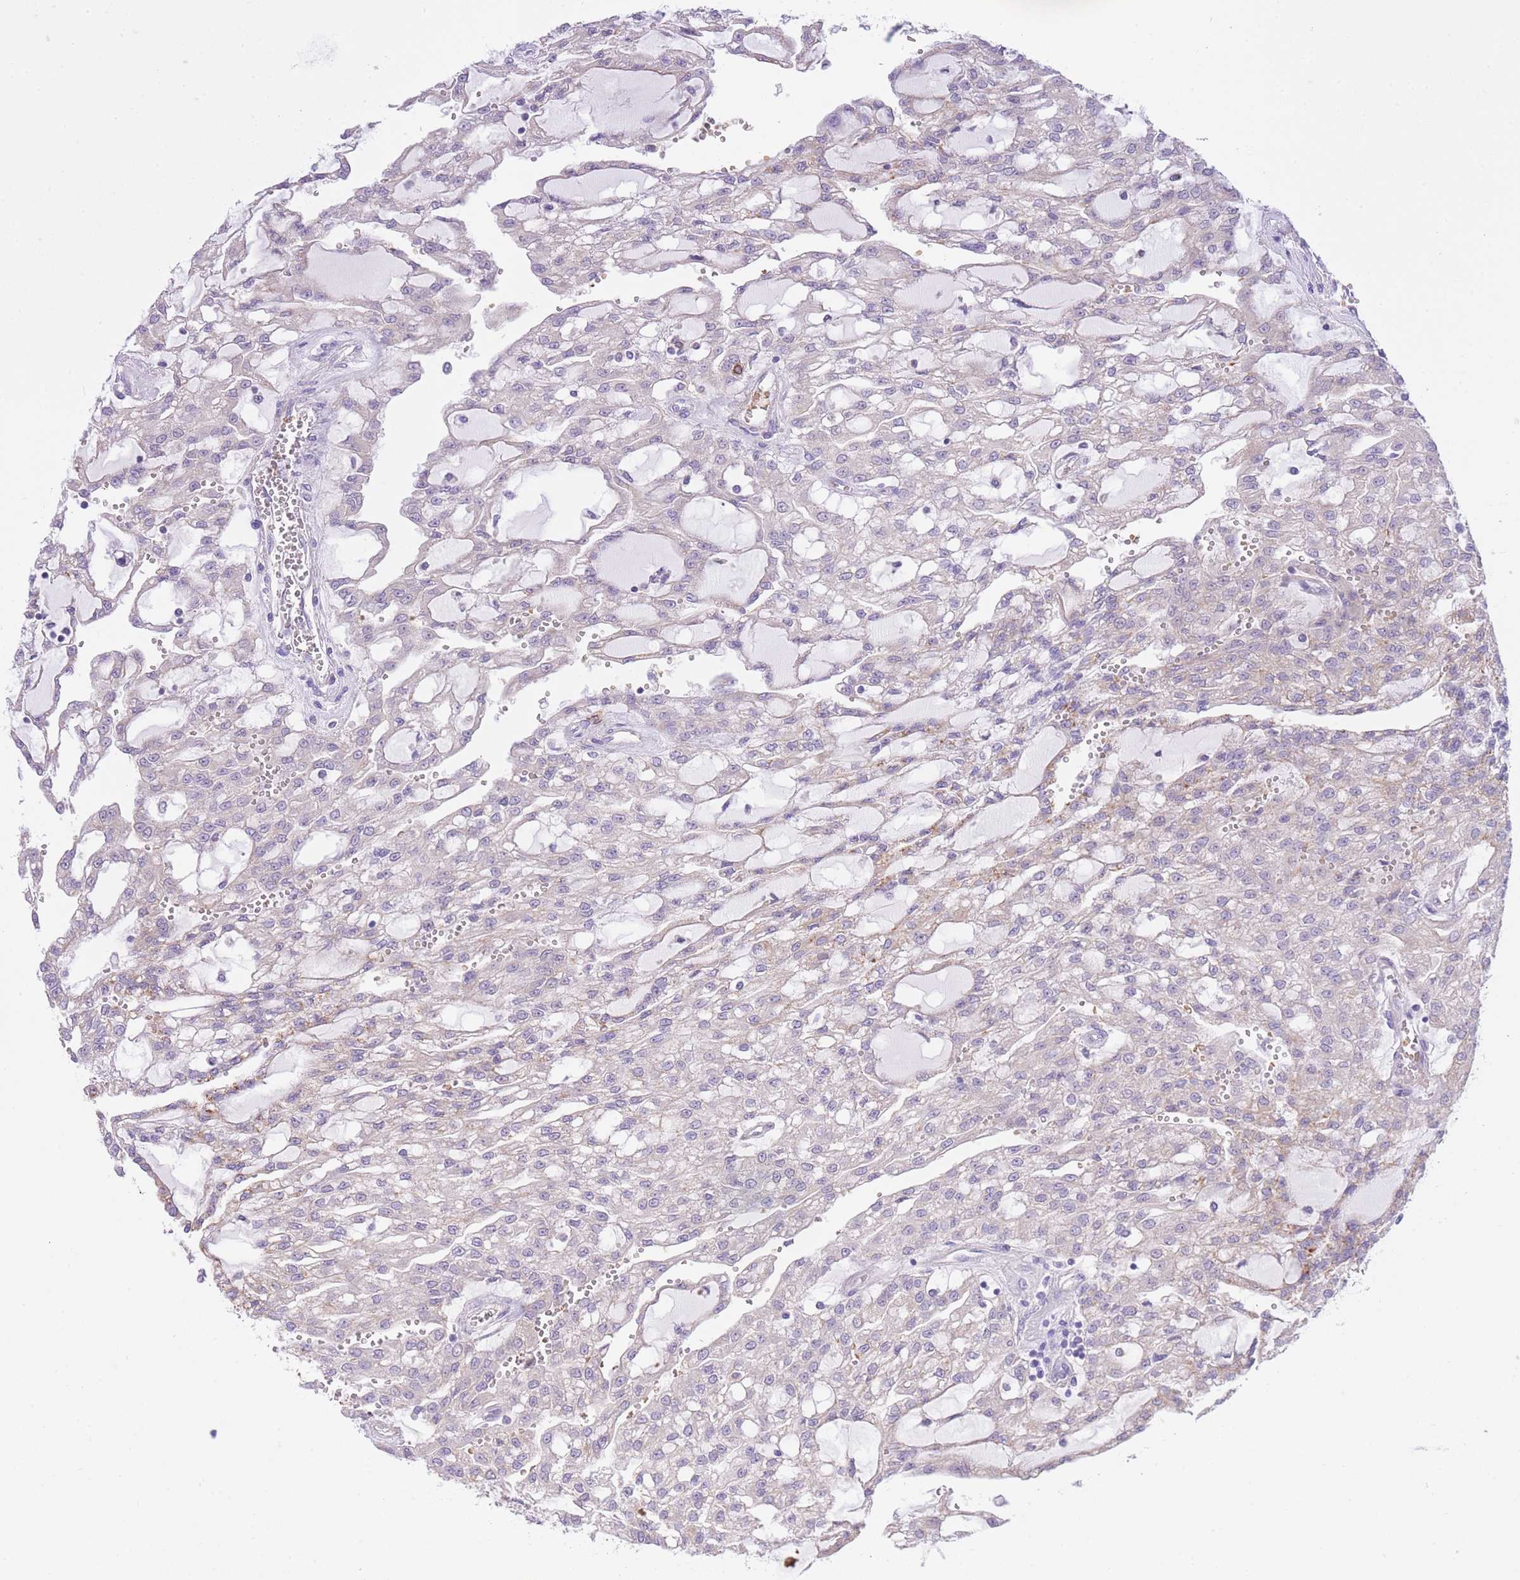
{"staining": {"intensity": "negative", "quantity": "none", "location": "none"}, "tissue": "renal cancer", "cell_type": "Tumor cells", "image_type": "cancer", "snomed": [{"axis": "morphology", "description": "Adenocarcinoma, NOS"}, {"axis": "topography", "description": "Kidney"}], "caption": "Renal adenocarcinoma was stained to show a protein in brown. There is no significant staining in tumor cells. The staining is performed using DAB brown chromogen with nuclei counter-stained in using hematoxylin.", "gene": "MEIOSIN", "patient": {"sex": "male", "age": 63}}